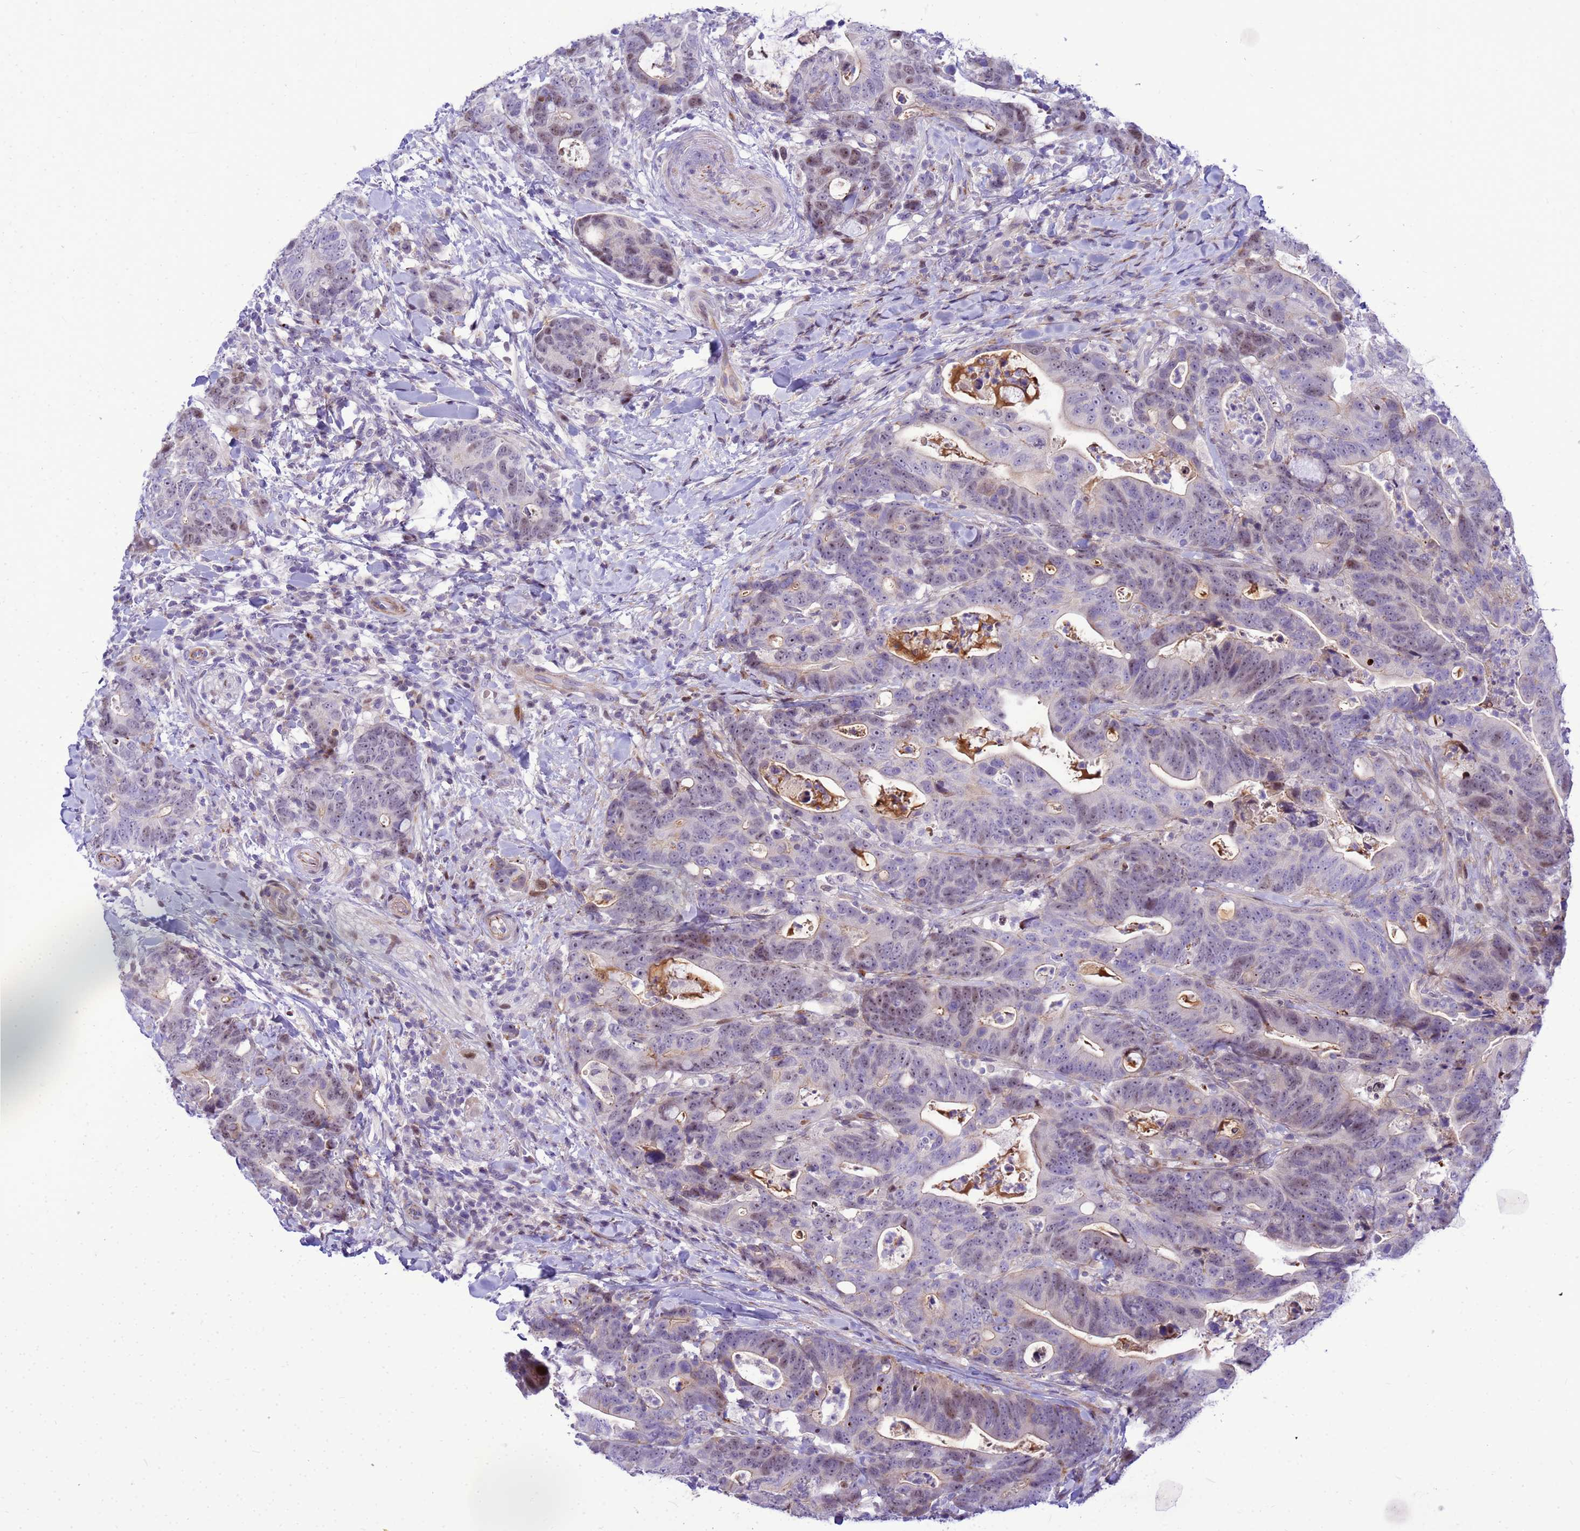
{"staining": {"intensity": "moderate", "quantity": "<25%", "location": "nuclear"}, "tissue": "colorectal cancer", "cell_type": "Tumor cells", "image_type": "cancer", "snomed": [{"axis": "morphology", "description": "Adenocarcinoma, NOS"}, {"axis": "topography", "description": "Colon"}], "caption": "Immunohistochemical staining of colorectal cancer reveals low levels of moderate nuclear protein staining in about <25% of tumor cells. (IHC, brightfield microscopy, high magnification).", "gene": "ADAMTS7", "patient": {"sex": "female", "age": 82}}